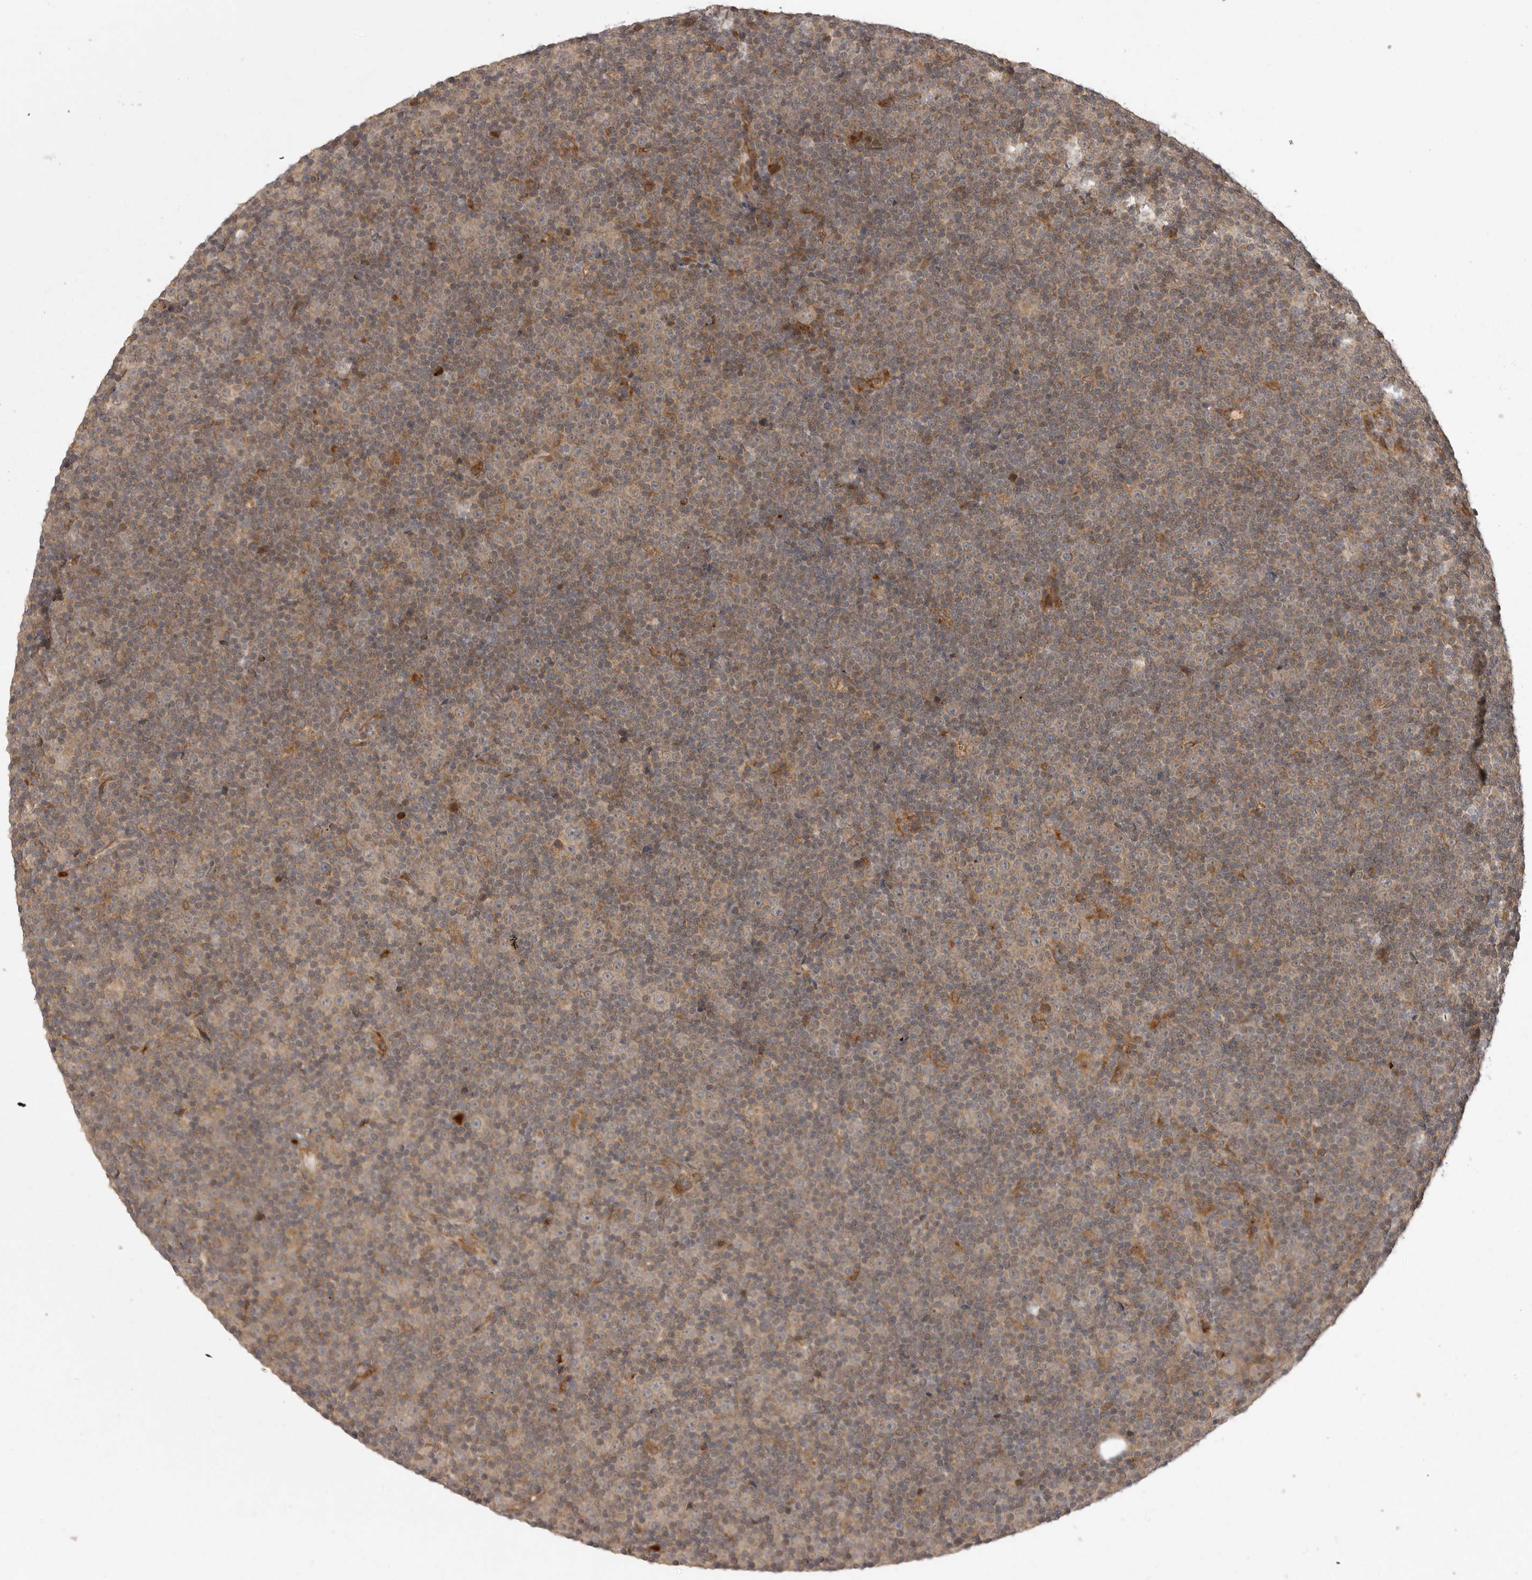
{"staining": {"intensity": "weak", "quantity": "25%-75%", "location": "cytoplasmic/membranous"}, "tissue": "lymphoma", "cell_type": "Tumor cells", "image_type": "cancer", "snomed": [{"axis": "morphology", "description": "Malignant lymphoma, non-Hodgkin's type, Low grade"}, {"axis": "topography", "description": "Lymph node"}], "caption": "Immunohistochemistry (IHC) (DAB (3,3'-diaminobenzidine)) staining of human malignant lymphoma, non-Hodgkin's type (low-grade) exhibits weak cytoplasmic/membranous protein staining in about 25%-75% of tumor cells.", "gene": "GPR31", "patient": {"sex": "female", "age": 67}}